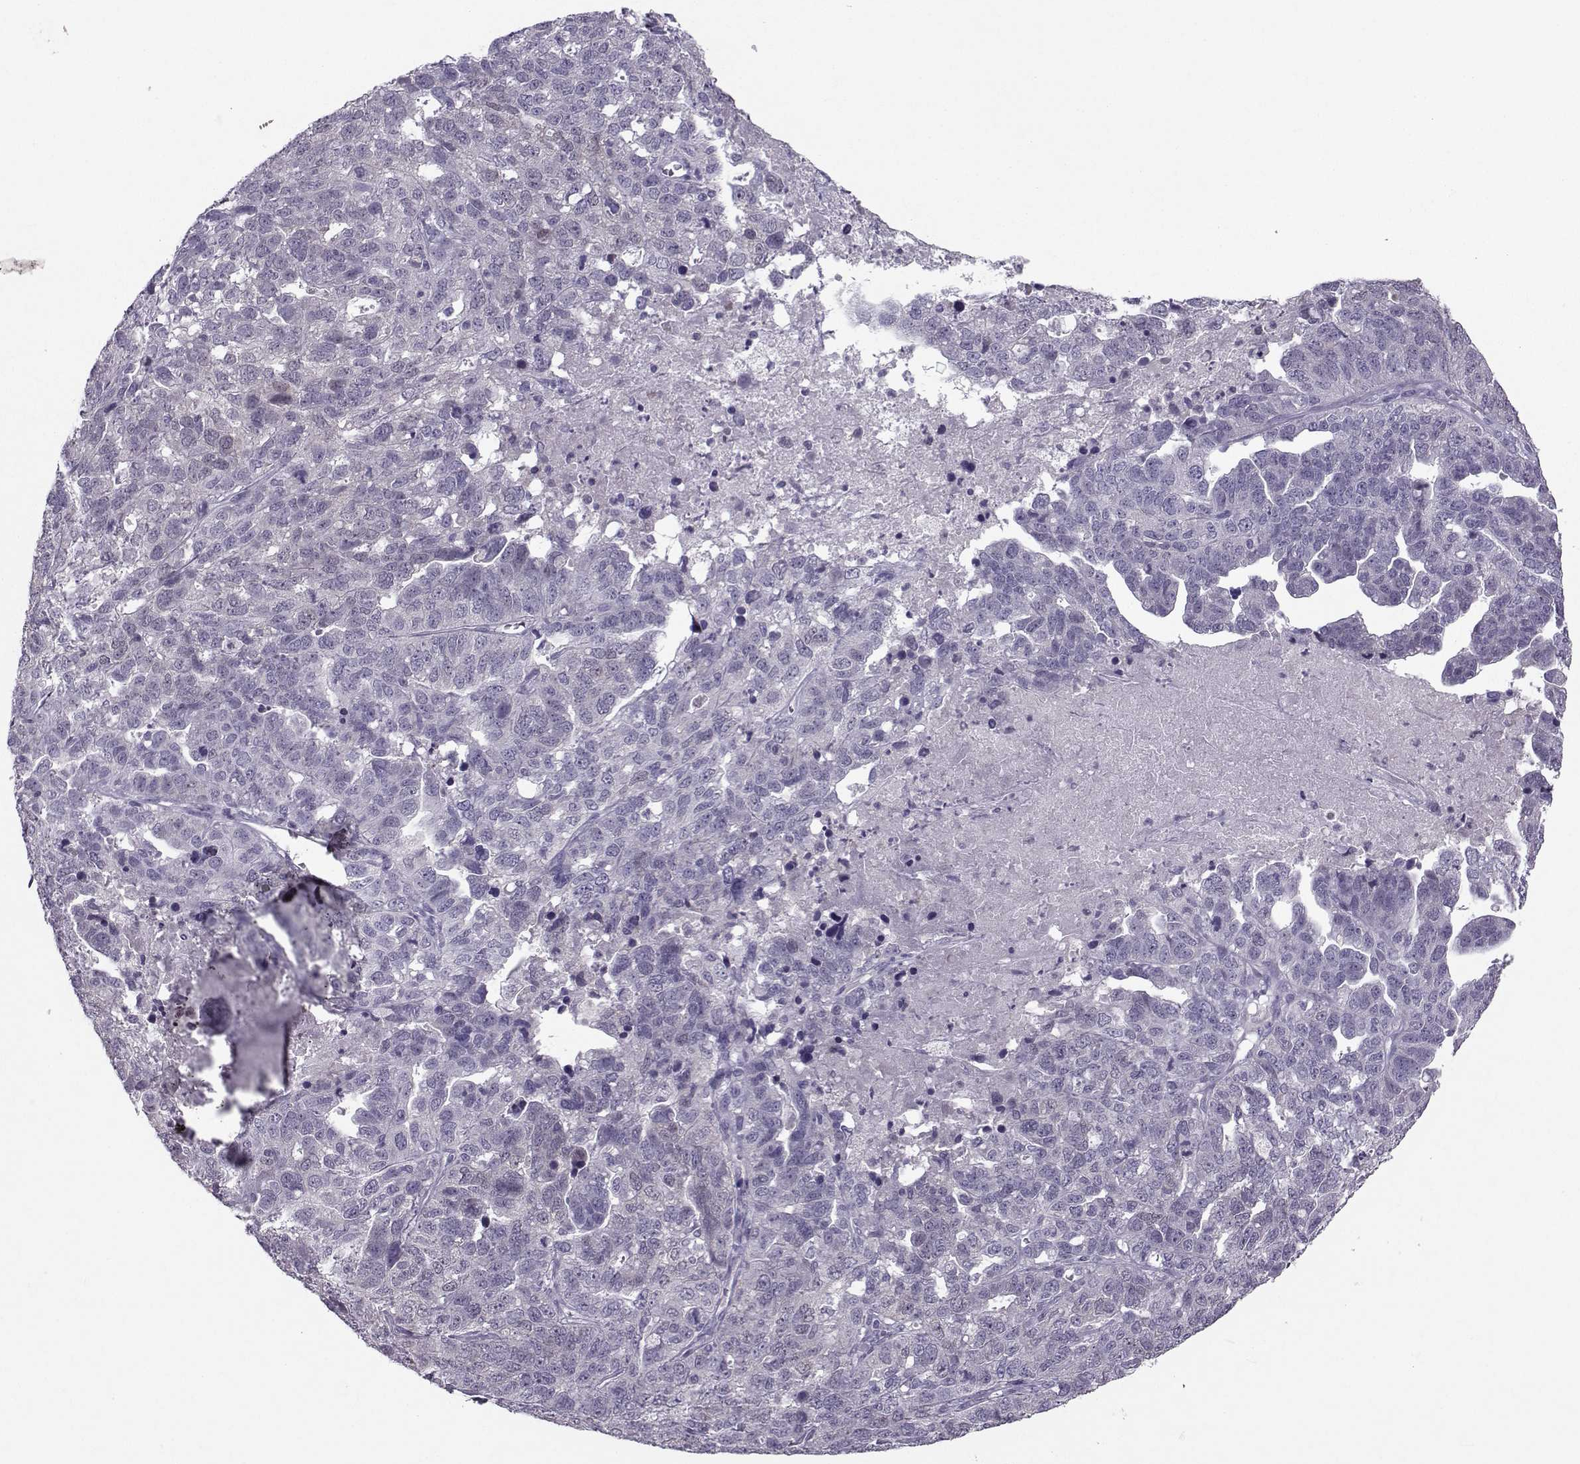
{"staining": {"intensity": "negative", "quantity": "none", "location": "none"}, "tissue": "ovarian cancer", "cell_type": "Tumor cells", "image_type": "cancer", "snomed": [{"axis": "morphology", "description": "Cystadenocarcinoma, serous, NOS"}, {"axis": "topography", "description": "Ovary"}], "caption": "Immunohistochemistry image of human ovarian cancer (serous cystadenocarcinoma) stained for a protein (brown), which reveals no staining in tumor cells.", "gene": "ASRGL1", "patient": {"sex": "female", "age": 71}}